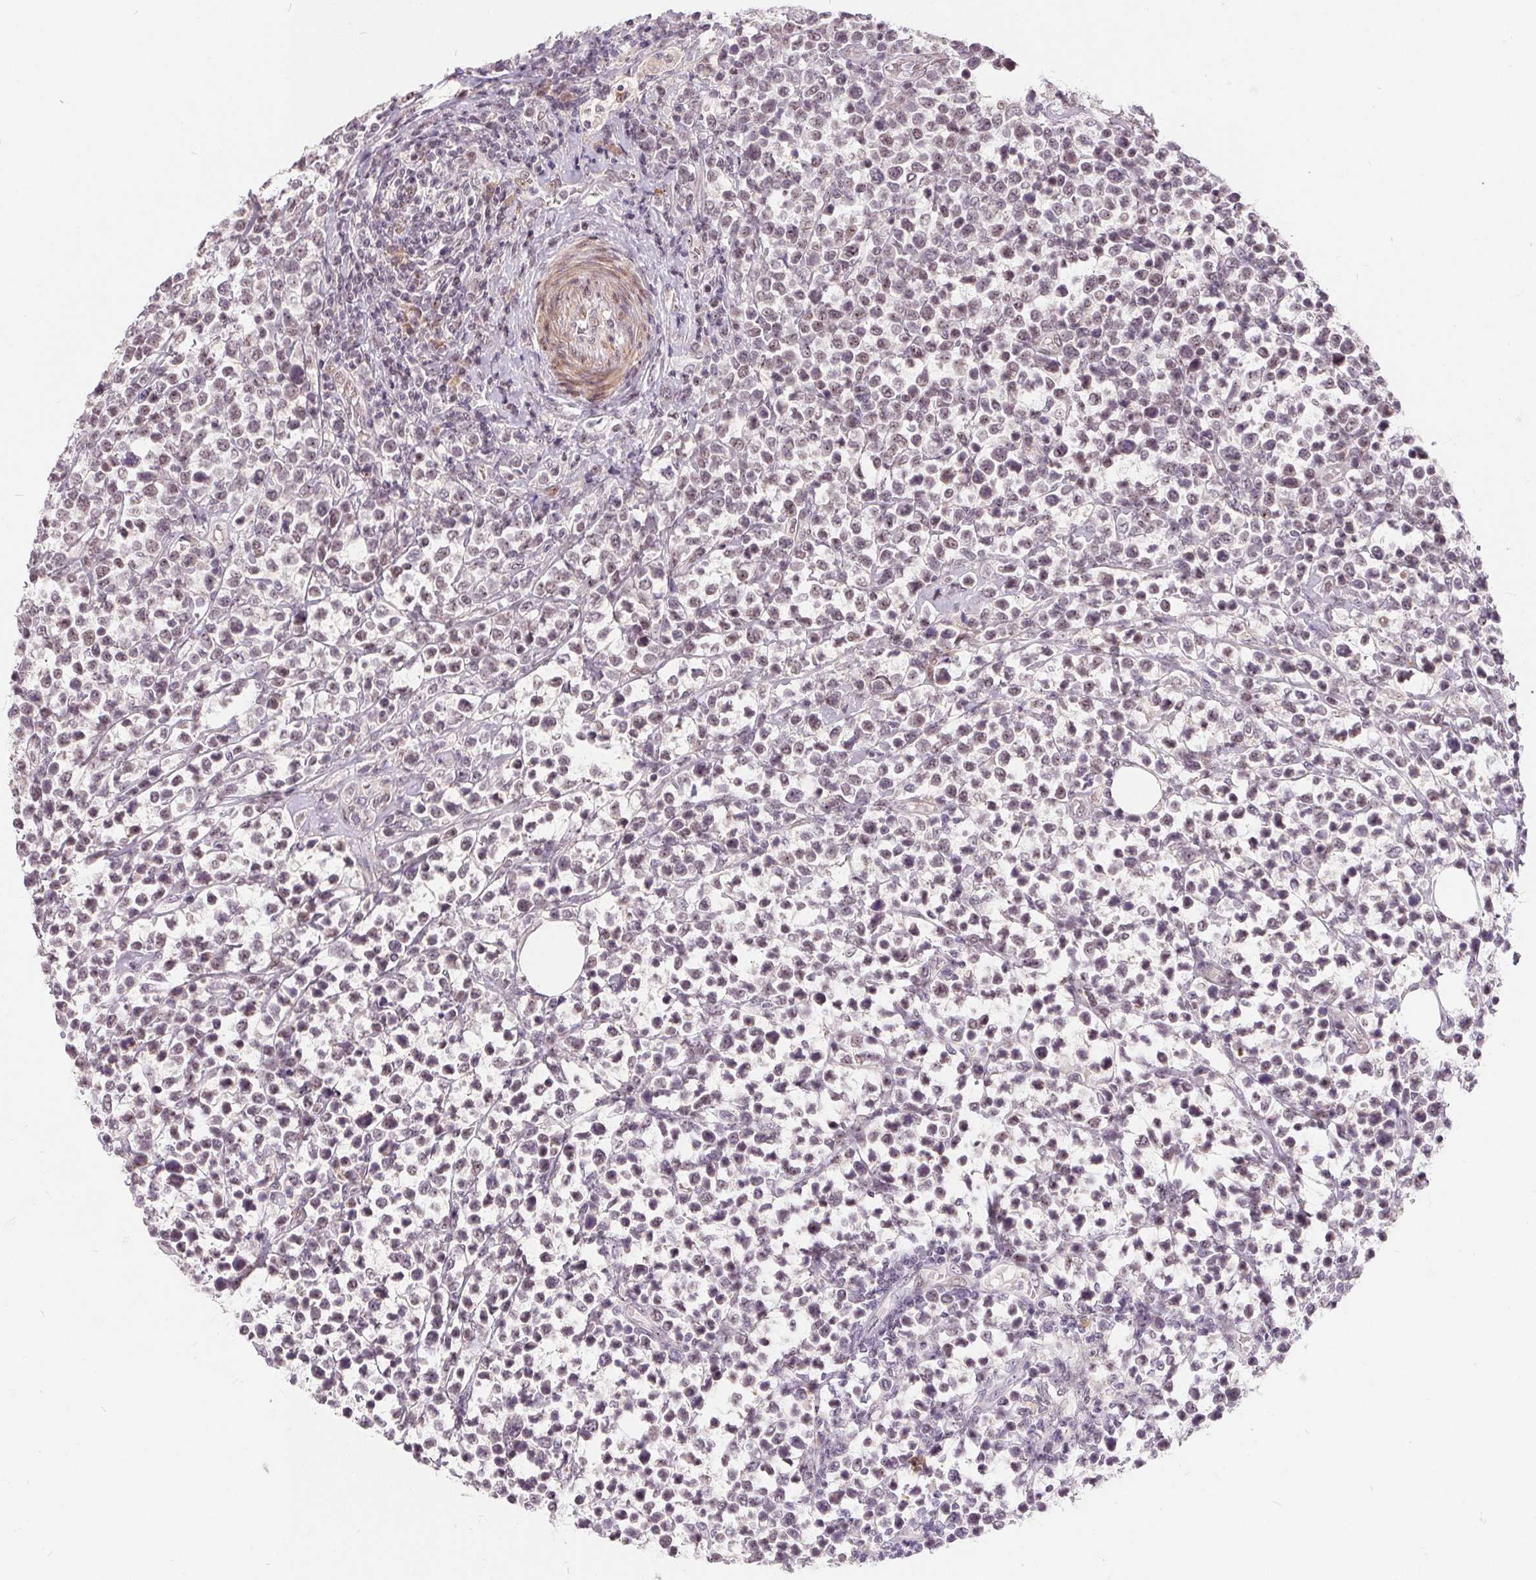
{"staining": {"intensity": "weak", "quantity": "25%-75%", "location": "nuclear"}, "tissue": "lymphoma", "cell_type": "Tumor cells", "image_type": "cancer", "snomed": [{"axis": "morphology", "description": "Malignant lymphoma, non-Hodgkin's type, High grade"}, {"axis": "topography", "description": "Soft tissue"}], "caption": "Immunohistochemistry (IHC) photomicrograph of neoplastic tissue: human lymphoma stained using immunohistochemistry (IHC) exhibits low levels of weak protein expression localized specifically in the nuclear of tumor cells, appearing as a nuclear brown color.", "gene": "NRG2", "patient": {"sex": "female", "age": 56}}